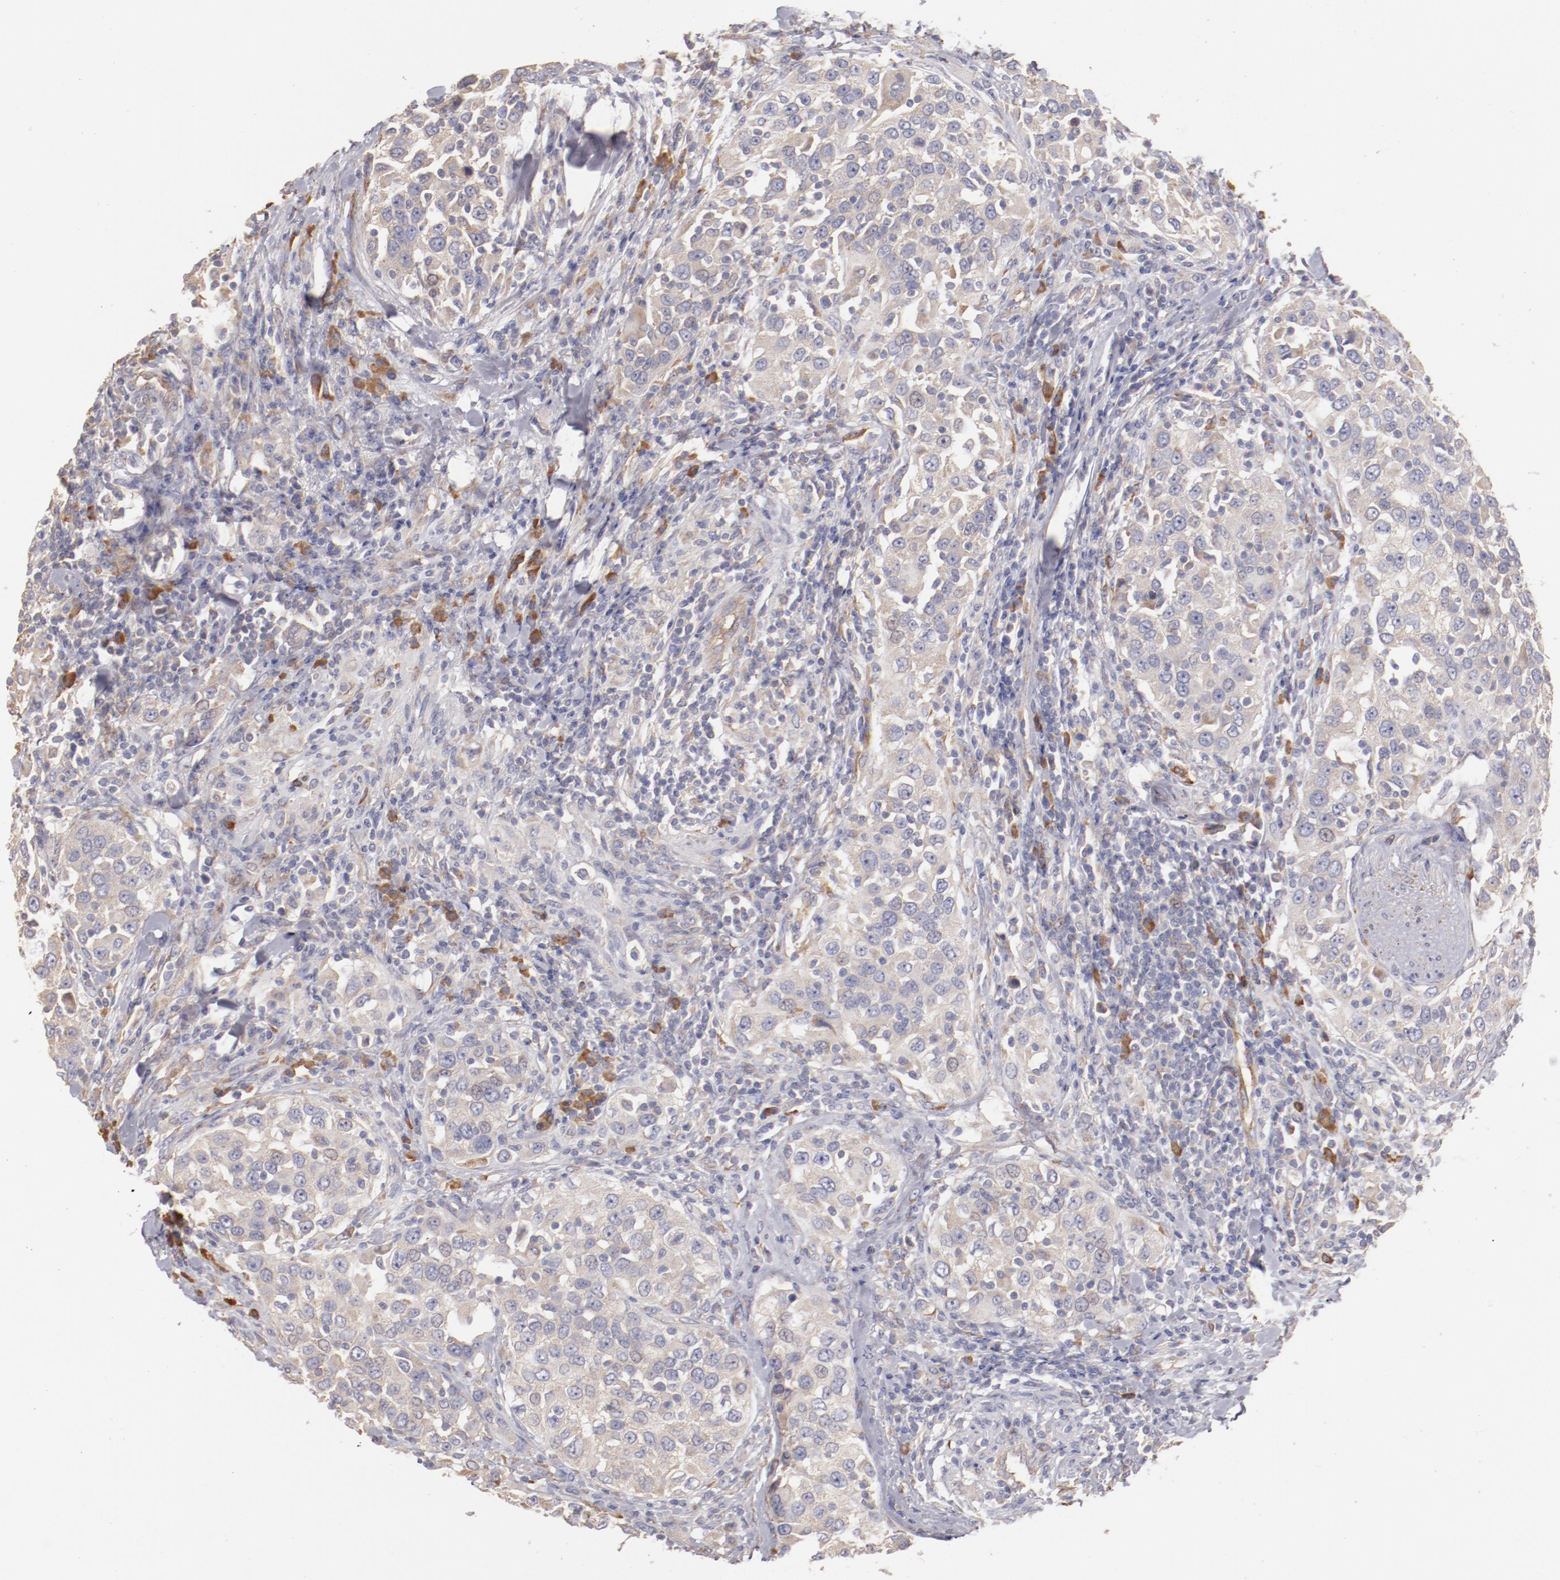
{"staining": {"intensity": "weak", "quantity": ">75%", "location": "cytoplasmic/membranous"}, "tissue": "urothelial cancer", "cell_type": "Tumor cells", "image_type": "cancer", "snomed": [{"axis": "morphology", "description": "Urothelial carcinoma, High grade"}, {"axis": "topography", "description": "Urinary bladder"}], "caption": "Approximately >75% of tumor cells in high-grade urothelial carcinoma display weak cytoplasmic/membranous protein positivity as visualized by brown immunohistochemical staining.", "gene": "ENTPD5", "patient": {"sex": "female", "age": 80}}